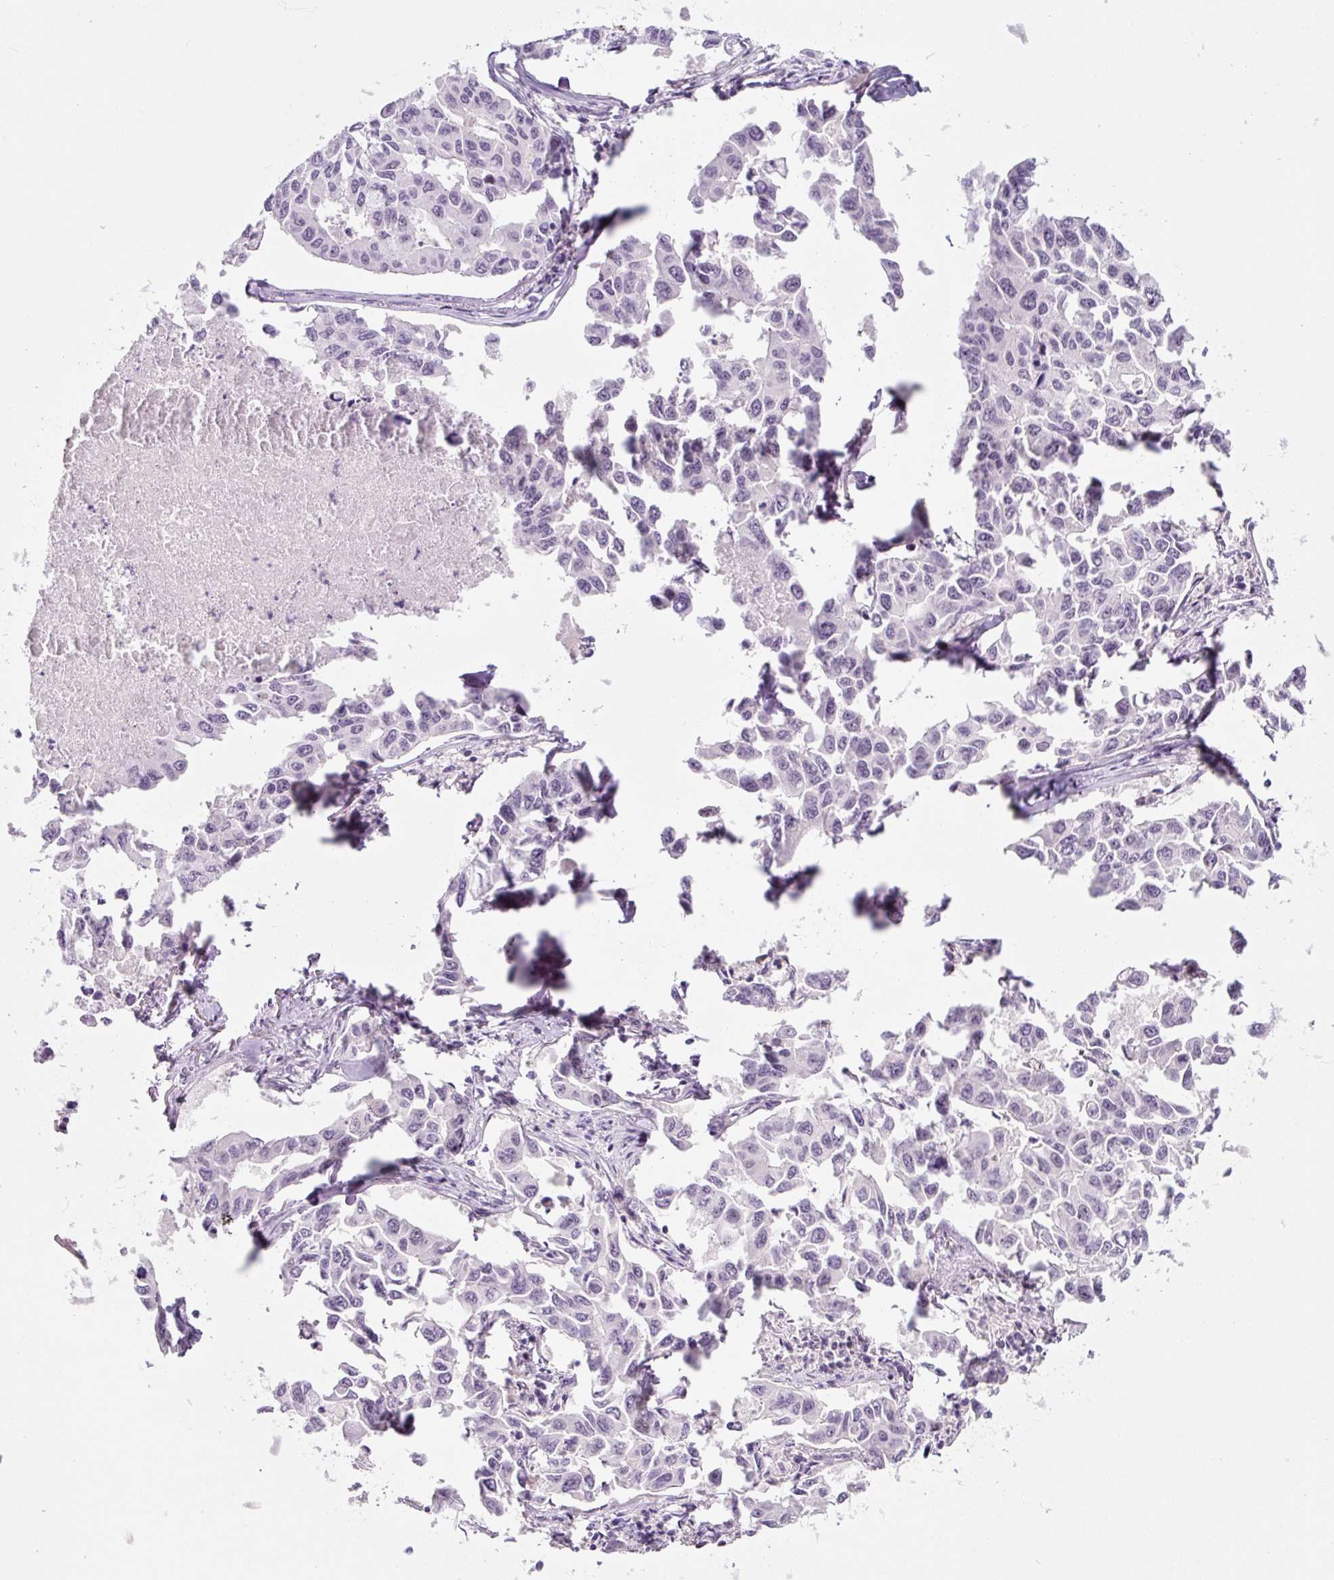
{"staining": {"intensity": "negative", "quantity": "none", "location": "none"}, "tissue": "lung cancer", "cell_type": "Tumor cells", "image_type": "cancer", "snomed": [{"axis": "morphology", "description": "Adenocarcinoma, NOS"}, {"axis": "topography", "description": "Lung"}], "caption": "This is an immunohistochemistry histopathology image of lung cancer. There is no positivity in tumor cells.", "gene": "CCL25", "patient": {"sex": "male", "age": 64}}